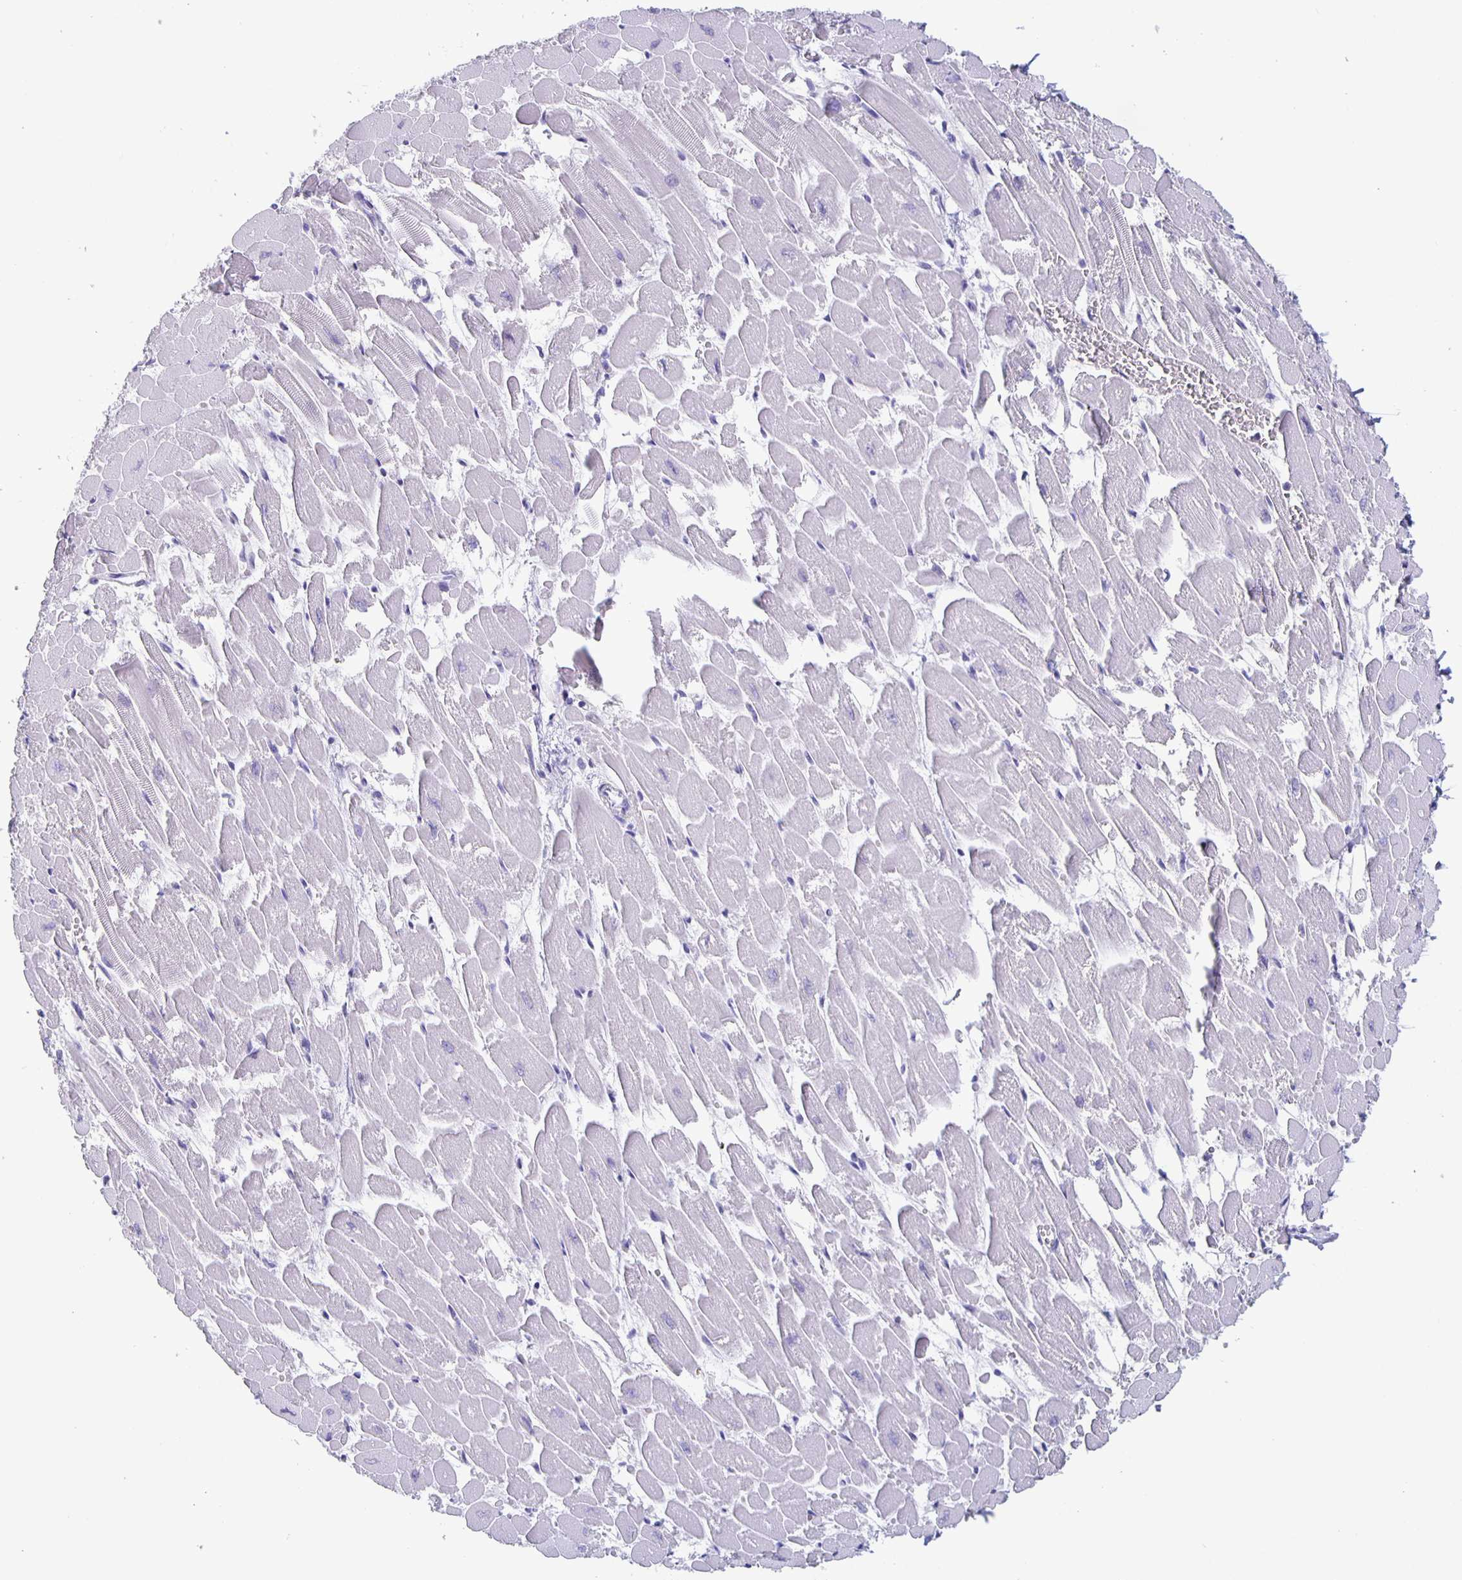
{"staining": {"intensity": "negative", "quantity": "none", "location": "none"}, "tissue": "heart muscle", "cell_type": "Cardiomyocytes", "image_type": "normal", "snomed": [{"axis": "morphology", "description": "Normal tissue, NOS"}, {"axis": "topography", "description": "Heart"}], "caption": "DAB (3,3'-diaminobenzidine) immunohistochemical staining of unremarkable heart muscle exhibits no significant expression in cardiomyocytes.", "gene": "SATB2", "patient": {"sex": "female", "age": 52}}